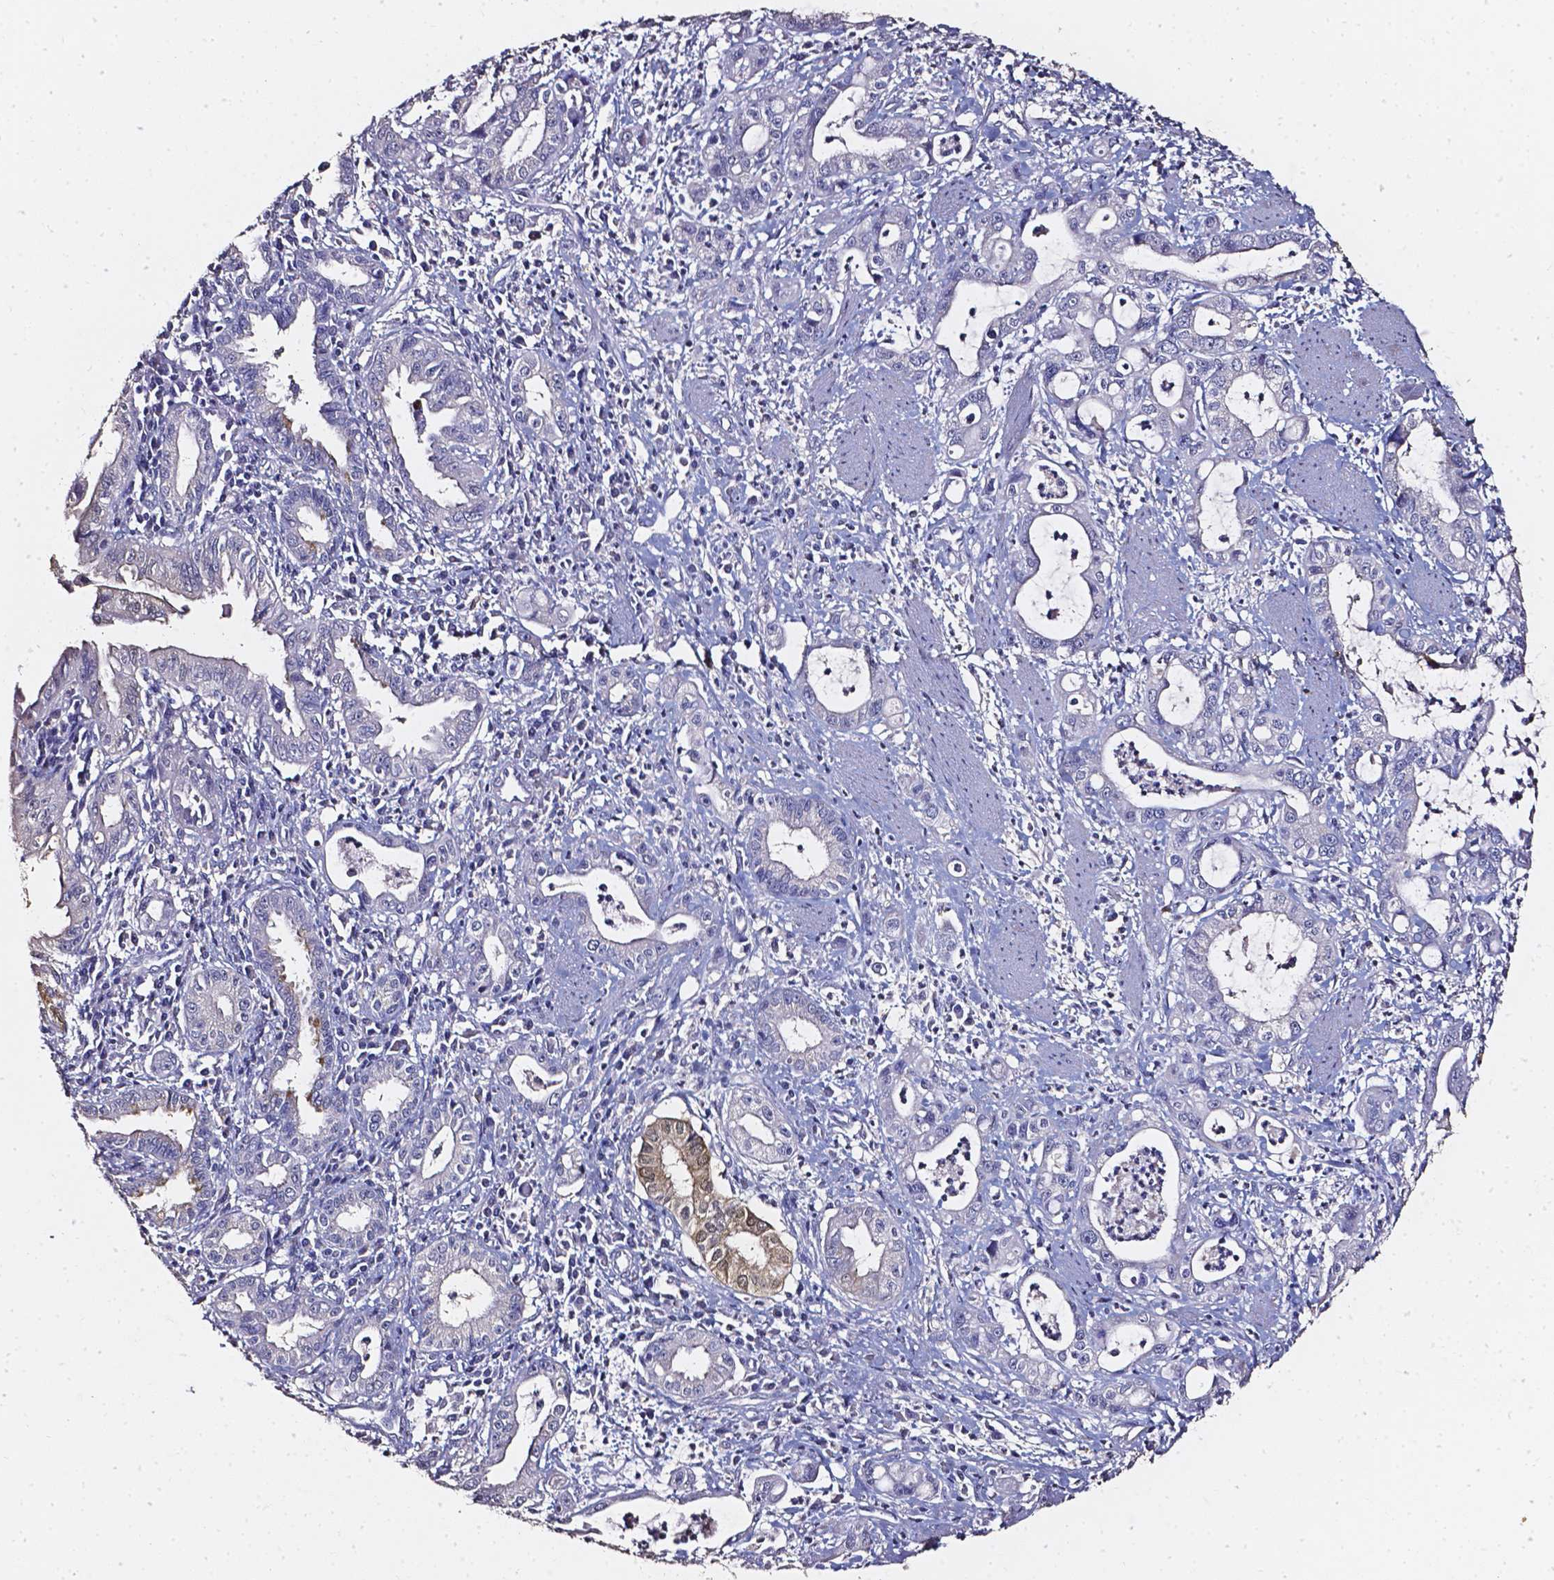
{"staining": {"intensity": "negative", "quantity": "none", "location": "none"}, "tissue": "pancreatic cancer", "cell_type": "Tumor cells", "image_type": "cancer", "snomed": [{"axis": "morphology", "description": "Adenocarcinoma, NOS"}, {"axis": "topography", "description": "Pancreas"}], "caption": "Immunohistochemical staining of adenocarcinoma (pancreatic) demonstrates no significant expression in tumor cells.", "gene": "AKR1B10", "patient": {"sex": "male", "age": 72}}